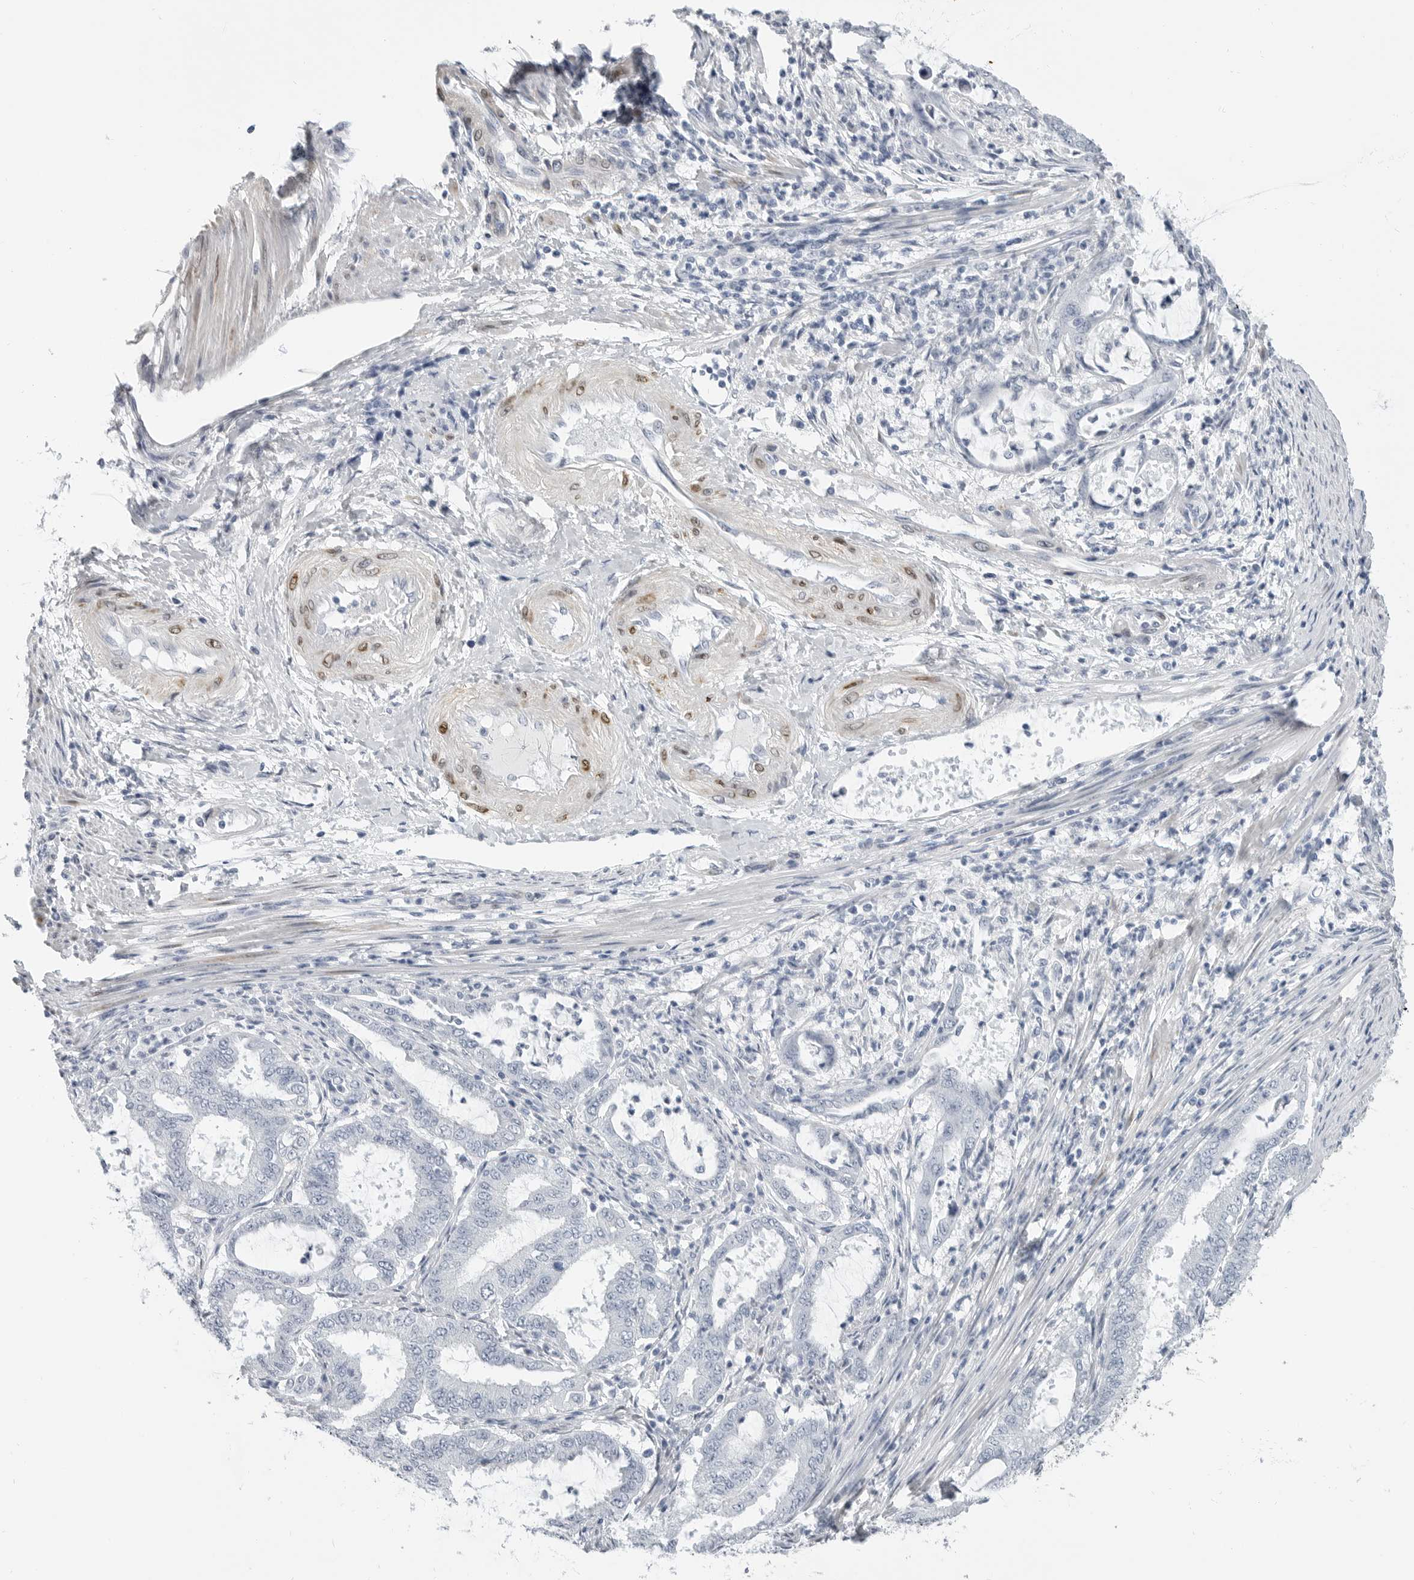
{"staining": {"intensity": "negative", "quantity": "none", "location": "none"}, "tissue": "endometrial cancer", "cell_type": "Tumor cells", "image_type": "cancer", "snomed": [{"axis": "morphology", "description": "Adenocarcinoma, NOS"}, {"axis": "topography", "description": "Endometrium"}], "caption": "This is an IHC image of endometrial cancer. There is no expression in tumor cells.", "gene": "PLN", "patient": {"sex": "female", "age": 51}}